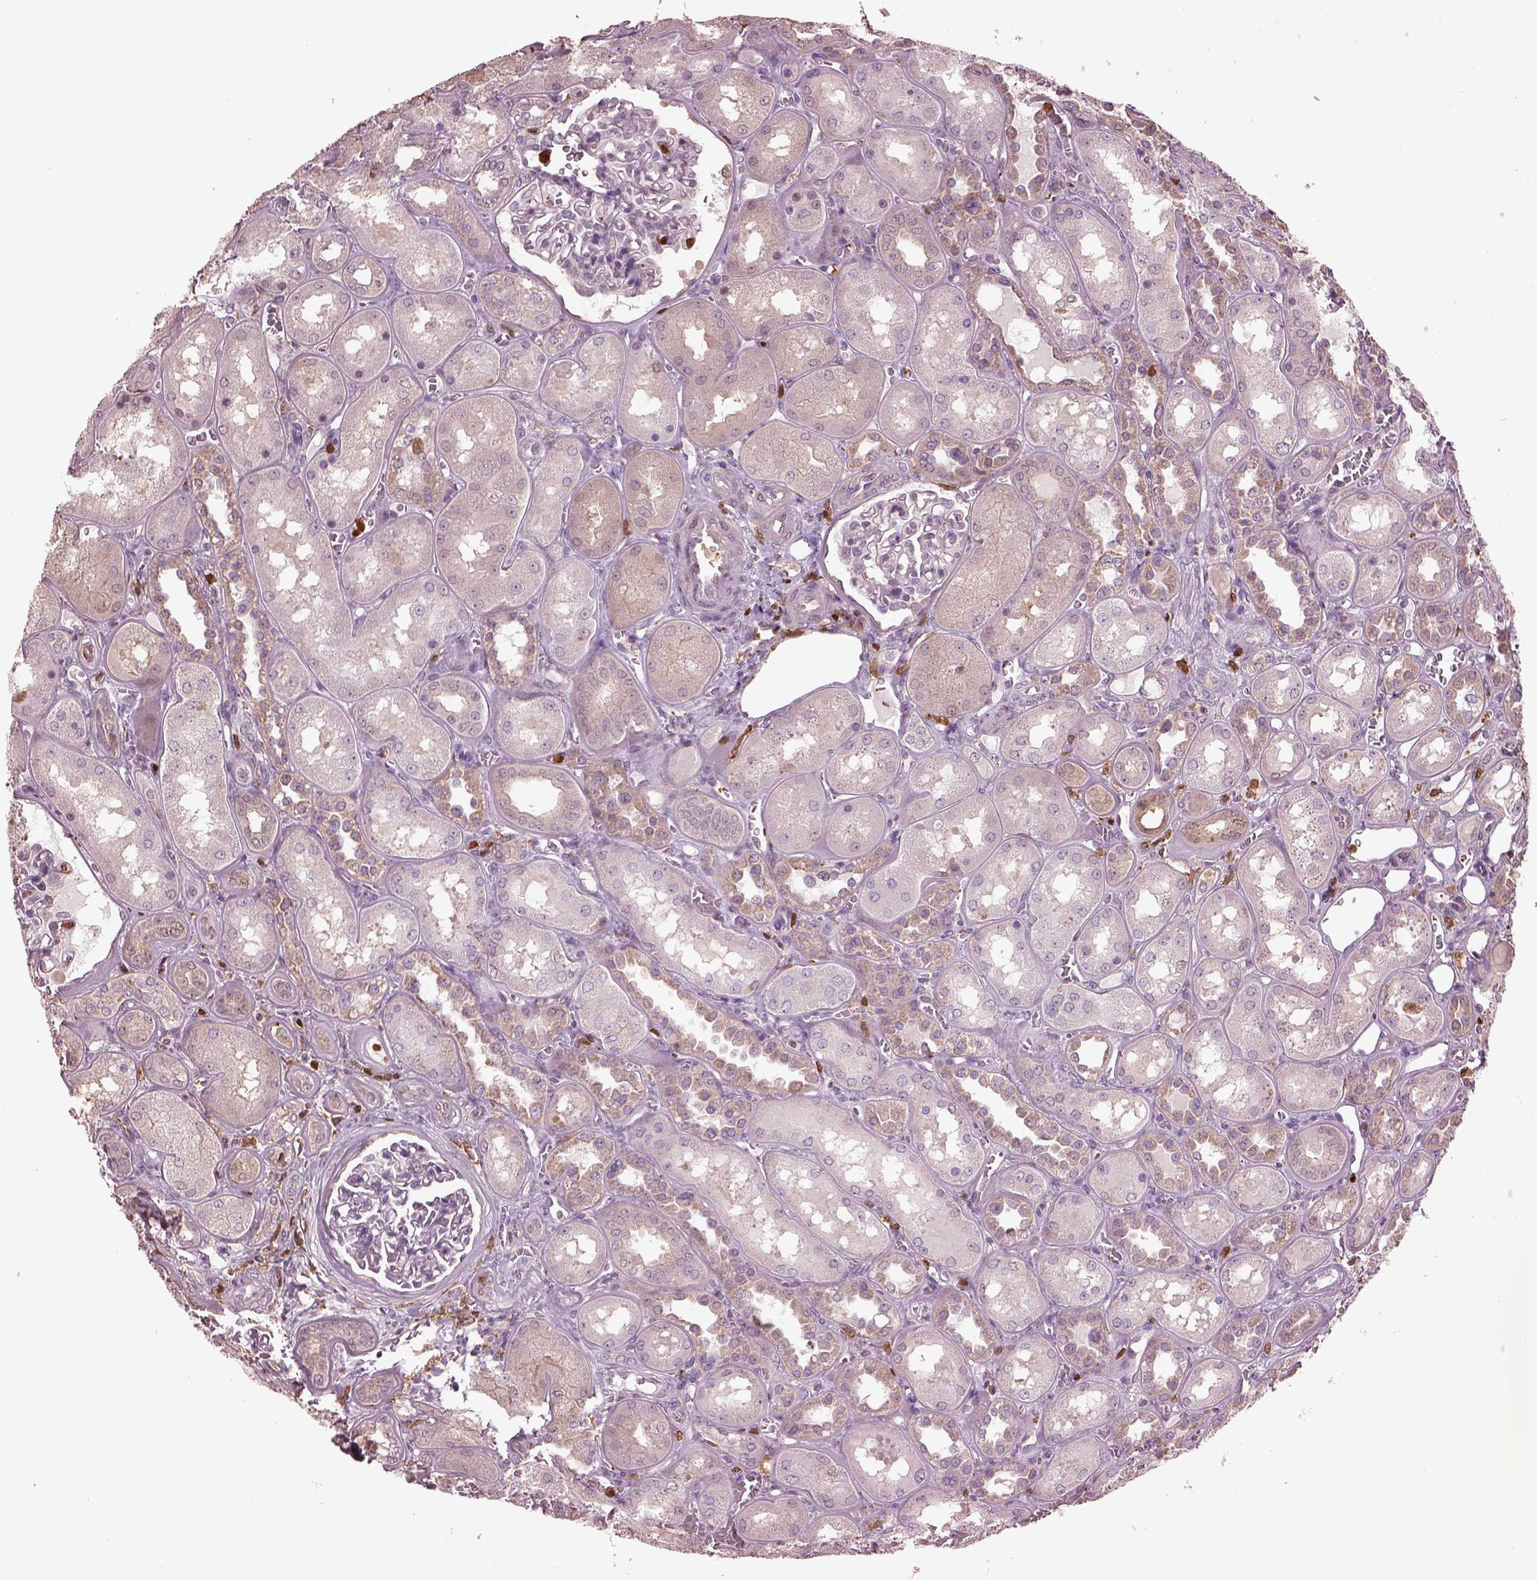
{"staining": {"intensity": "negative", "quantity": "none", "location": "none"}, "tissue": "kidney", "cell_type": "Cells in glomeruli", "image_type": "normal", "snomed": [{"axis": "morphology", "description": "Normal tissue, NOS"}, {"axis": "topography", "description": "Kidney"}], "caption": "IHC histopathology image of normal human kidney stained for a protein (brown), which shows no expression in cells in glomeruli.", "gene": "IL31RA", "patient": {"sex": "male", "age": 73}}